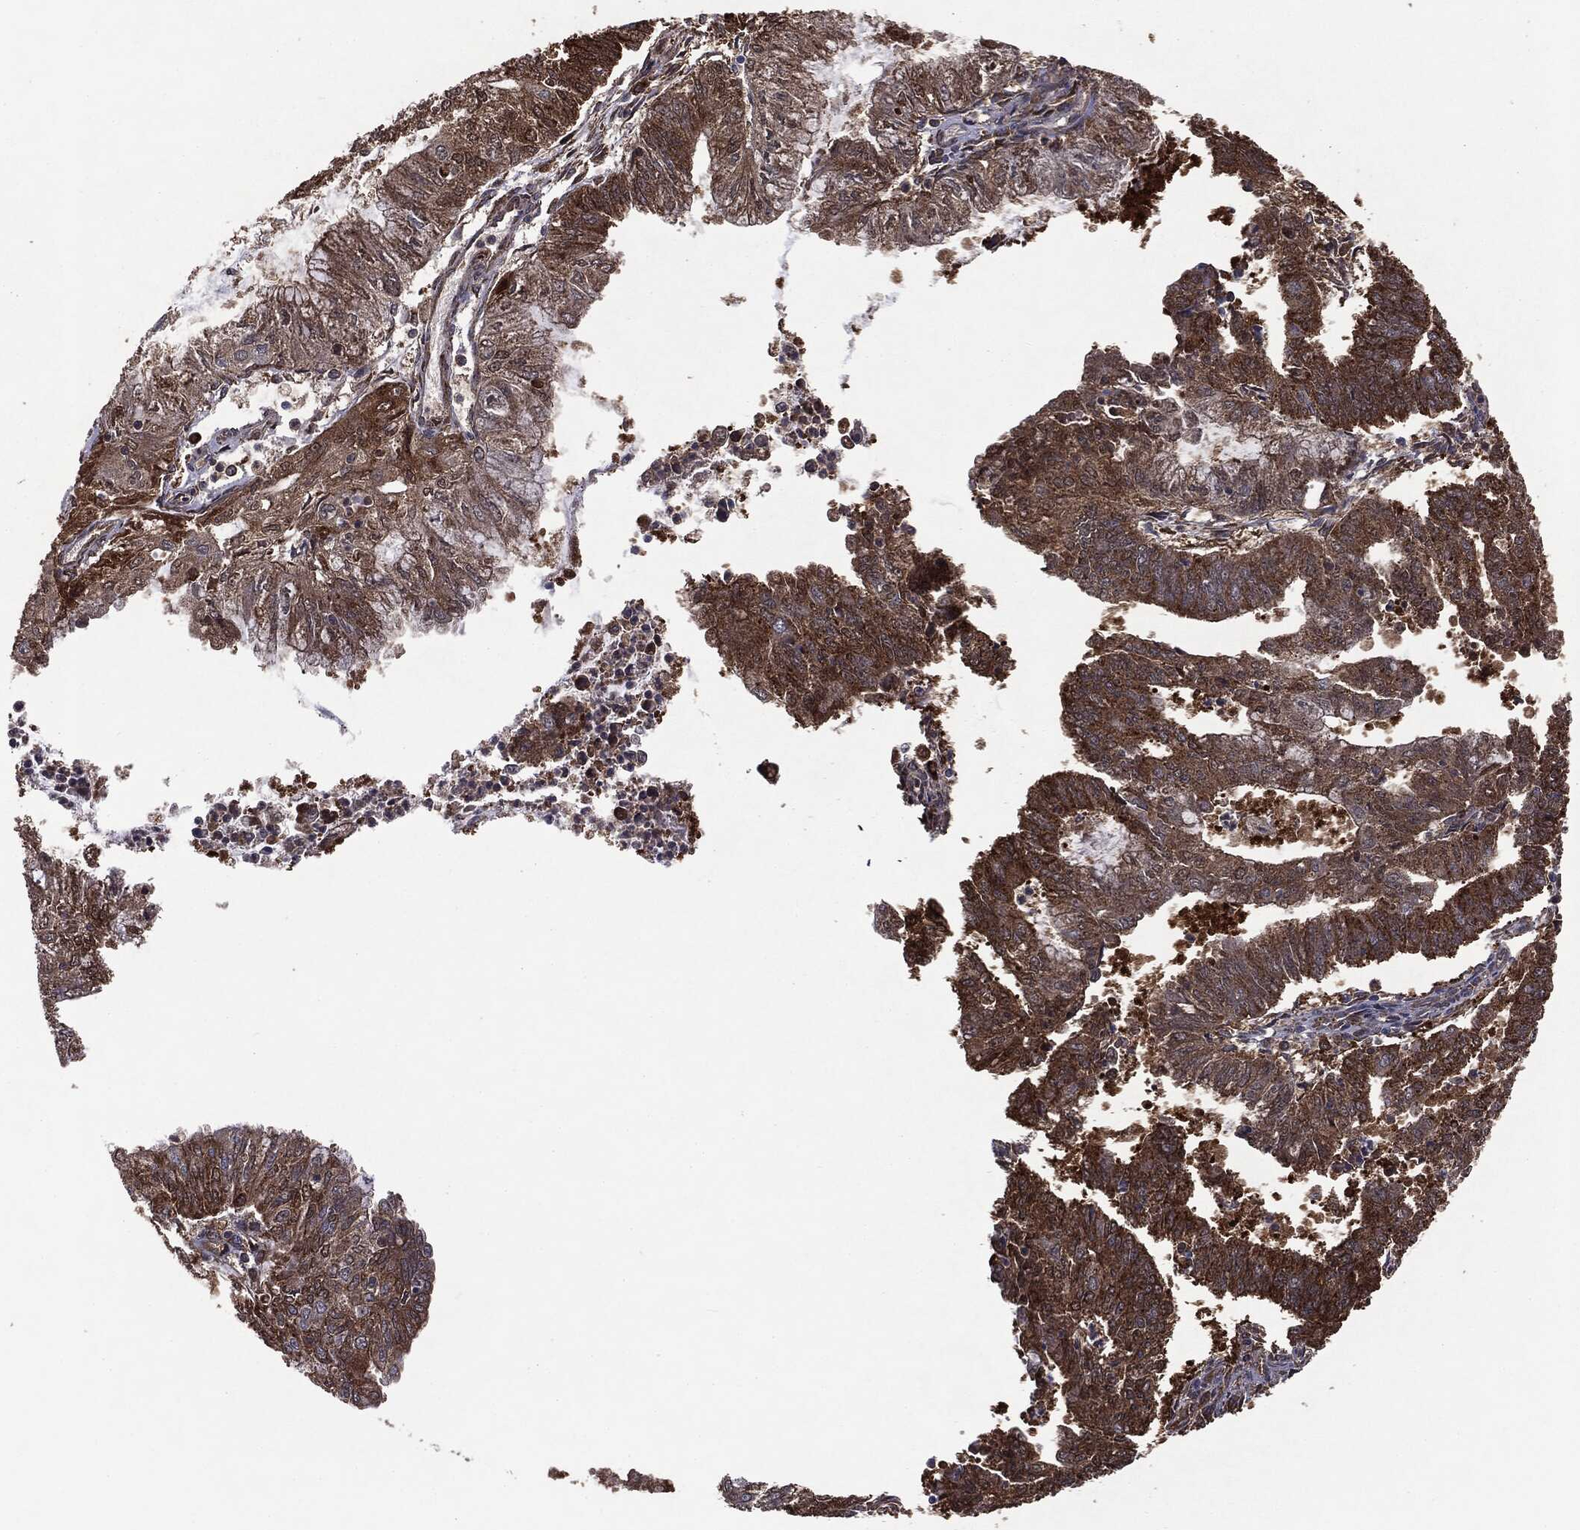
{"staining": {"intensity": "strong", "quantity": ">75%", "location": "cytoplasmic/membranous"}, "tissue": "endometrial cancer", "cell_type": "Tumor cells", "image_type": "cancer", "snomed": [{"axis": "morphology", "description": "Adenocarcinoma, NOS"}, {"axis": "topography", "description": "Endometrium"}], "caption": "Immunohistochemistry (IHC) micrograph of human adenocarcinoma (endometrial) stained for a protein (brown), which exhibits high levels of strong cytoplasmic/membranous staining in approximately >75% of tumor cells.", "gene": "NME1", "patient": {"sex": "female", "age": 61}}